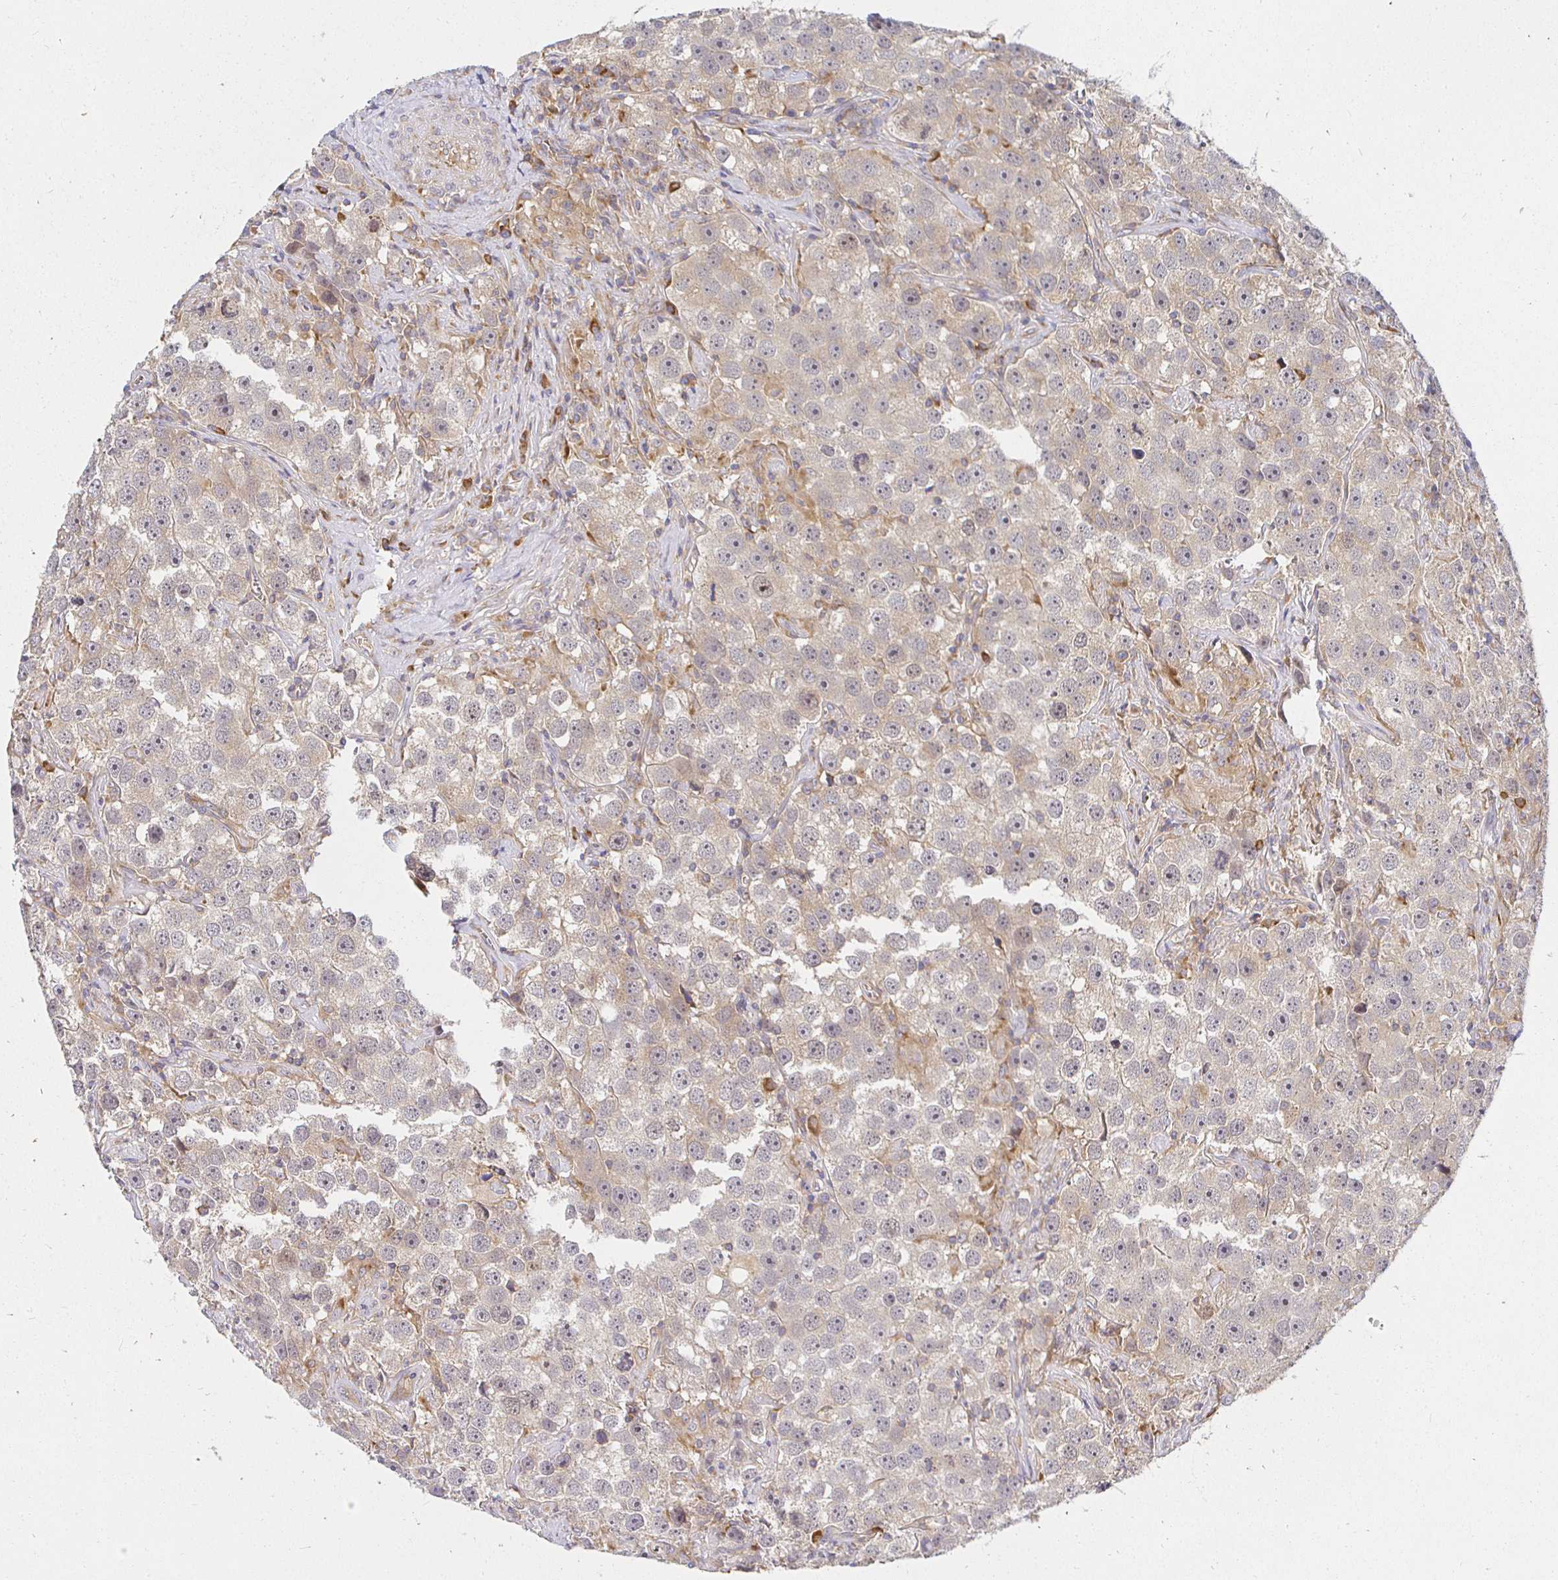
{"staining": {"intensity": "weak", "quantity": "<25%", "location": "cytoplasmic/membranous"}, "tissue": "testis cancer", "cell_type": "Tumor cells", "image_type": "cancer", "snomed": [{"axis": "morphology", "description": "Seminoma, NOS"}, {"axis": "topography", "description": "Testis"}], "caption": "High power microscopy histopathology image of an IHC micrograph of testis cancer (seminoma), revealing no significant expression in tumor cells. (DAB (3,3'-diaminobenzidine) immunohistochemistry (IHC) visualized using brightfield microscopy, high magnification).", "gene": "IRAK1", "patient": {"sex": "male", "age": 49}}